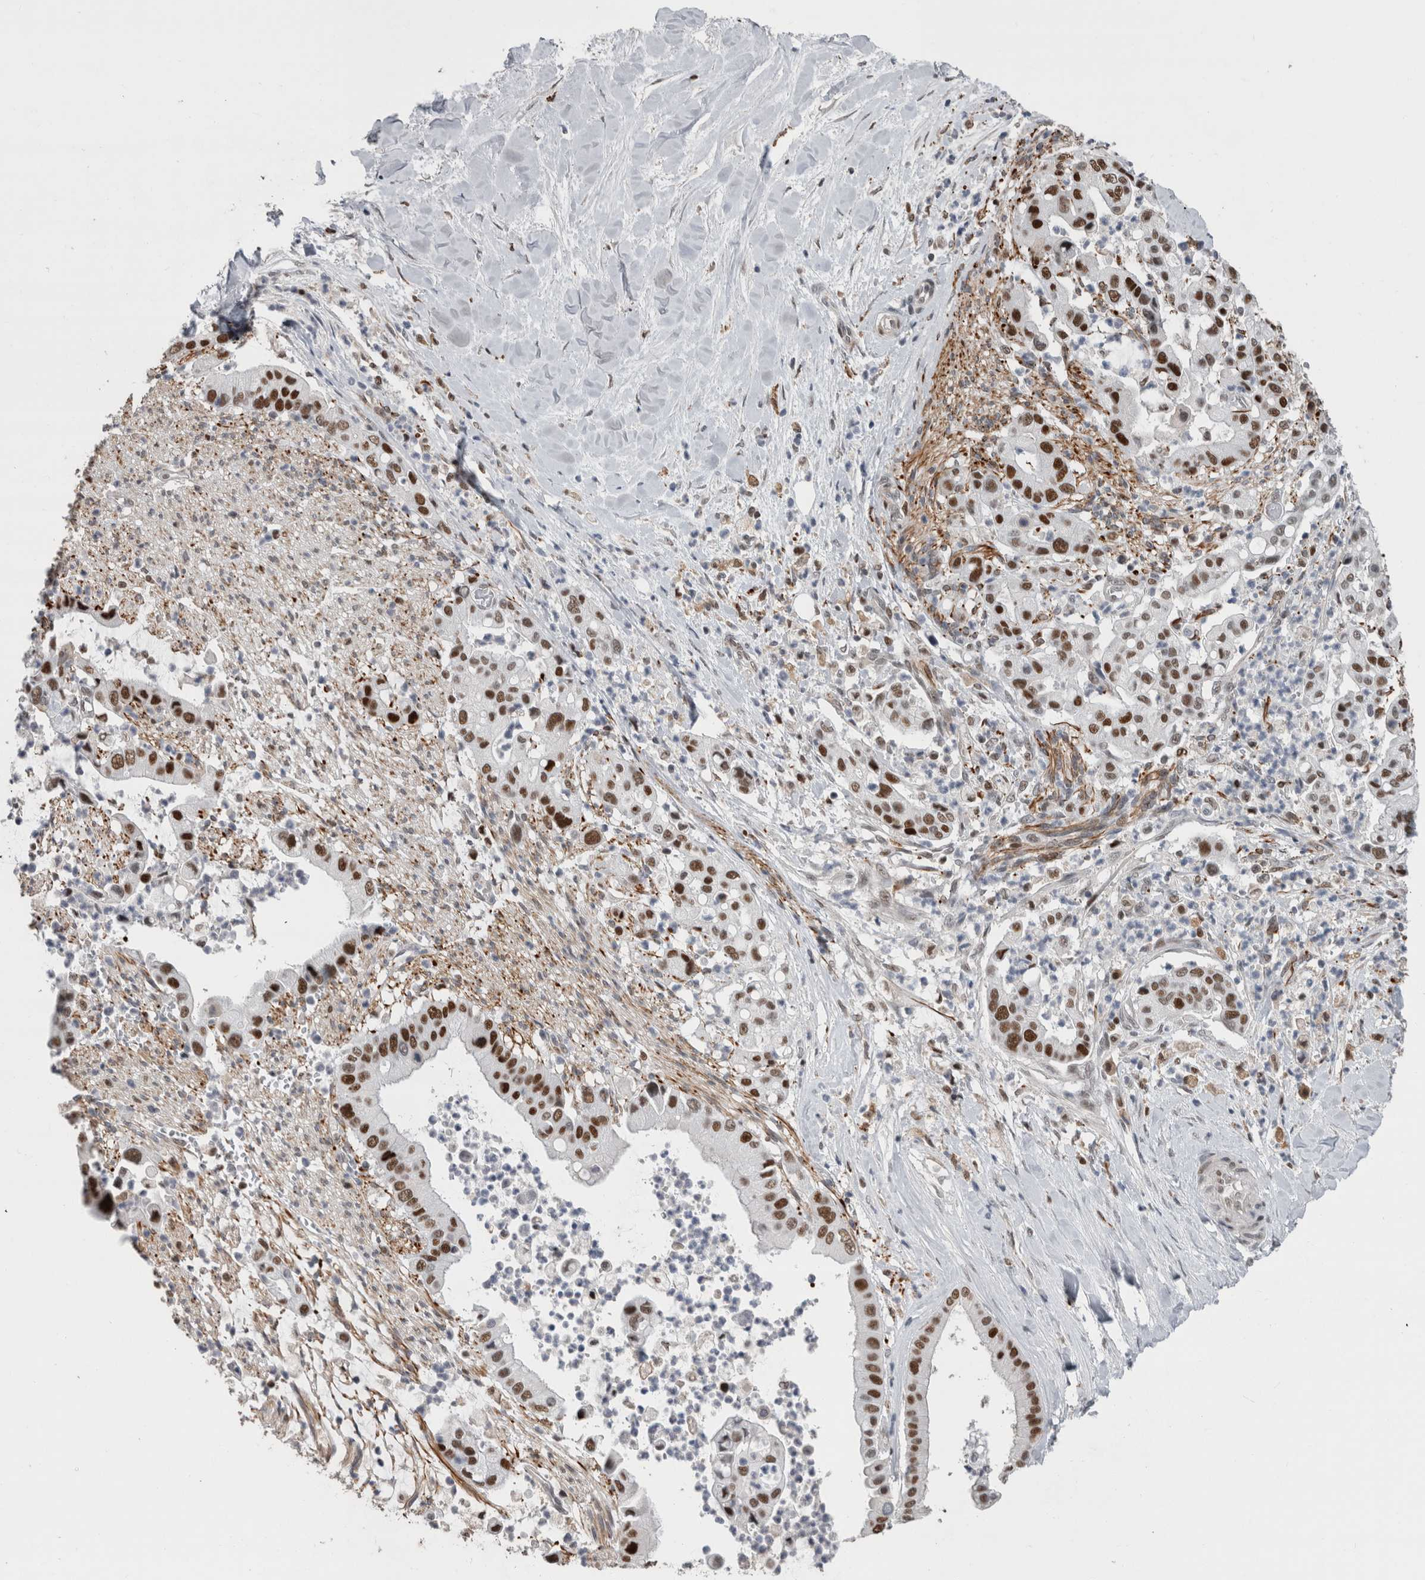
{"staining": {"intensity": "strong", "quantity": ">75%", "location": "nuclear"}, "tissue": "liver cancer", "cell_type": "Tumor cells", "image_type": "cancer", "snomed": [{"axis": "morphology", "description": "Cholangiocarcinoma"}, {"axis": "topography", "description": "Liver"}], "caption": "A brown stain shows strong nuclear expression of a protein in liver cancer tumor cells.", "gene": "POLD2", "patient": {"sex": "female", "age": 54}}